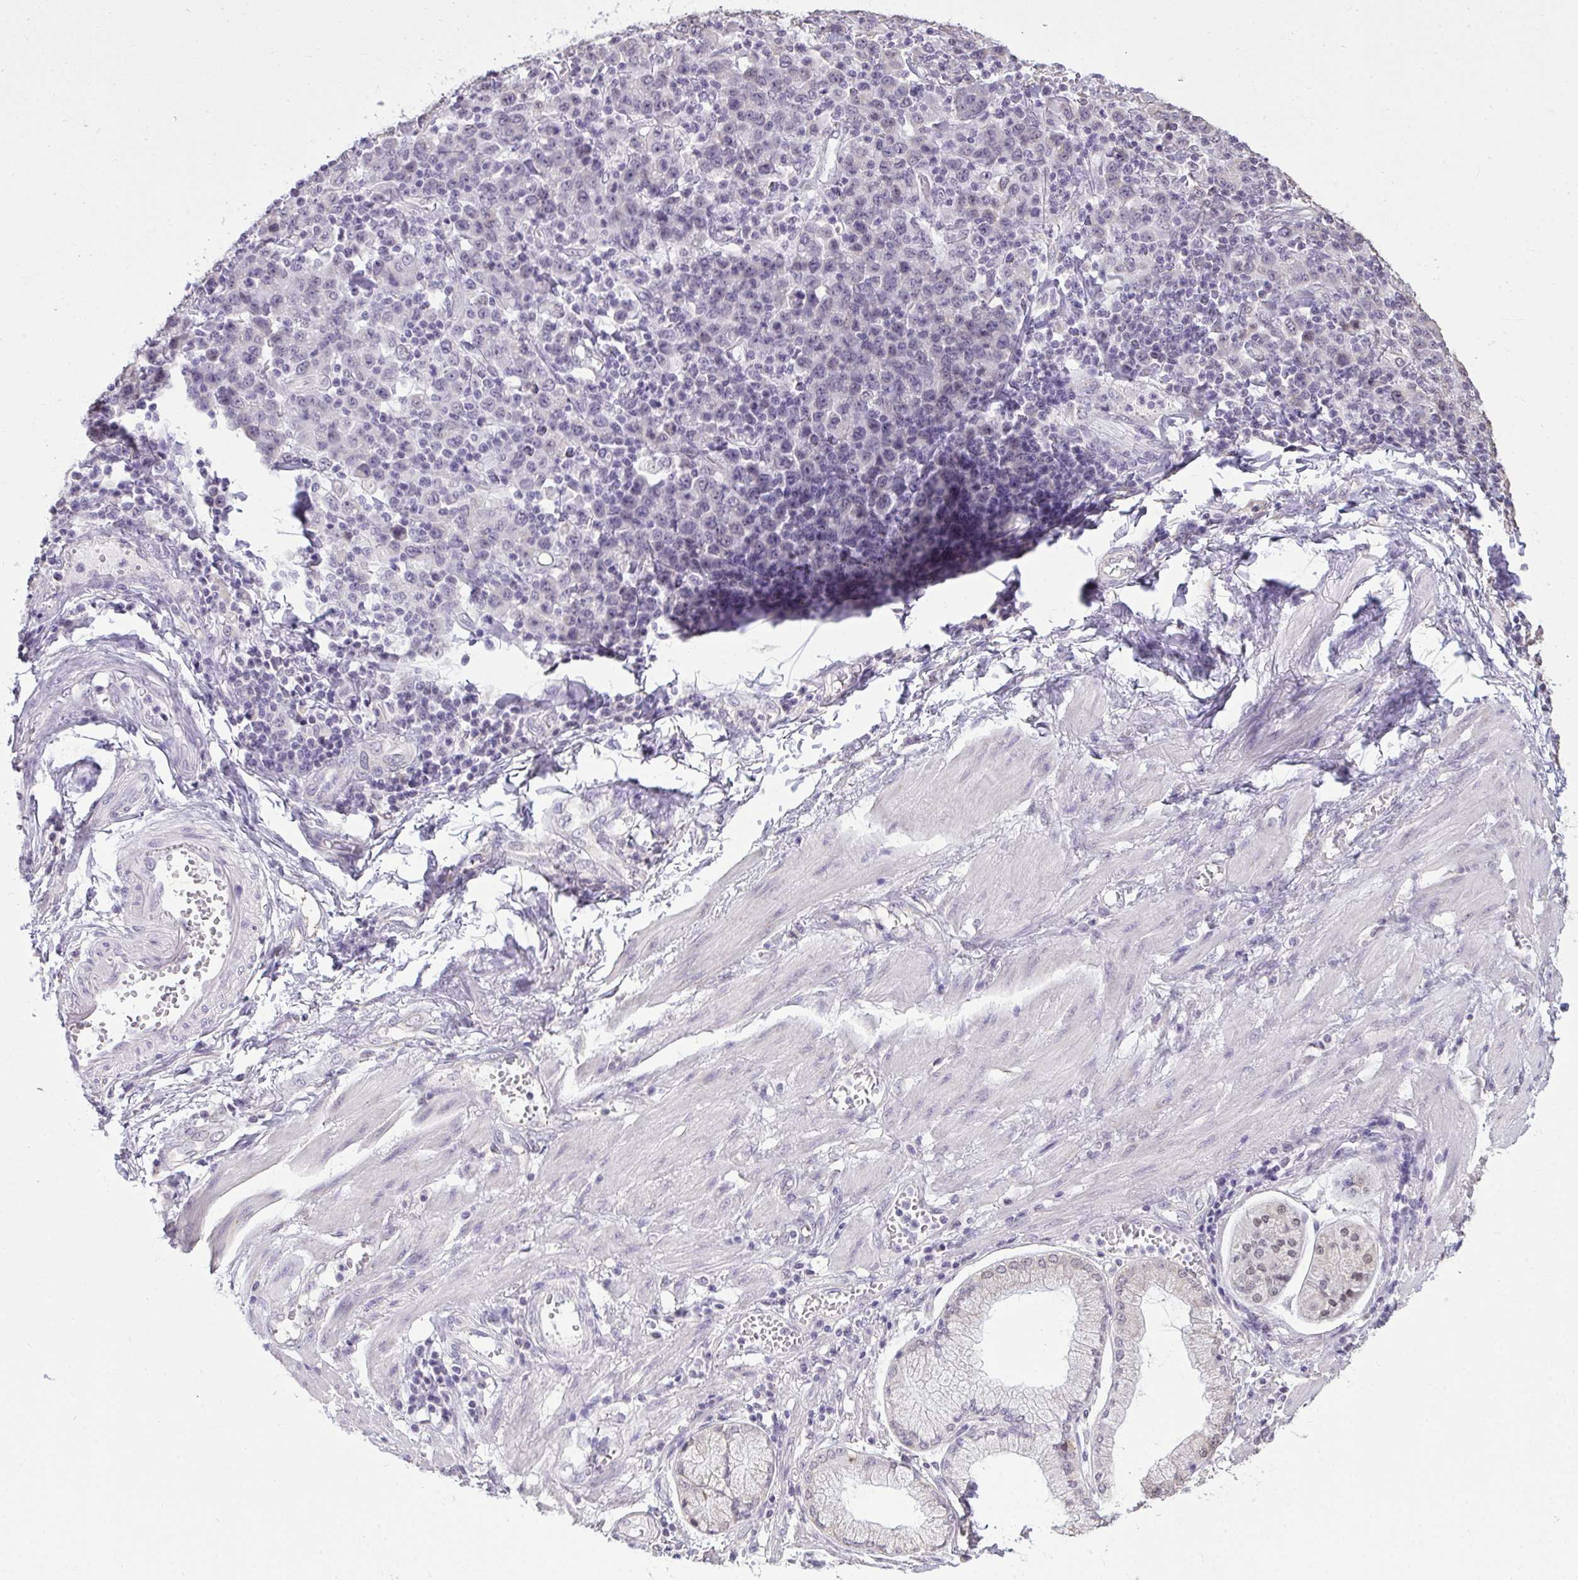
{"staining": {"intensity": "negative", "quantity": "none", "location": "none"}, "tissue": "stomach cancer", "cell_type": "Tumor cells", "image_type": "cancer", "snomed": [{"axis": "morphology", "description": "Adenocarcinoma, NOS"}, {"axis": "topography", "description": "Stomach, upper"}], "caption": "Immunohistochemistry image of adenocarcinoma (stomach) stained for a protein (brown), which exhibits no positivity in tumor cells.", "gene": "NPPA", "patient": {"sex": "male", "age": 69}}